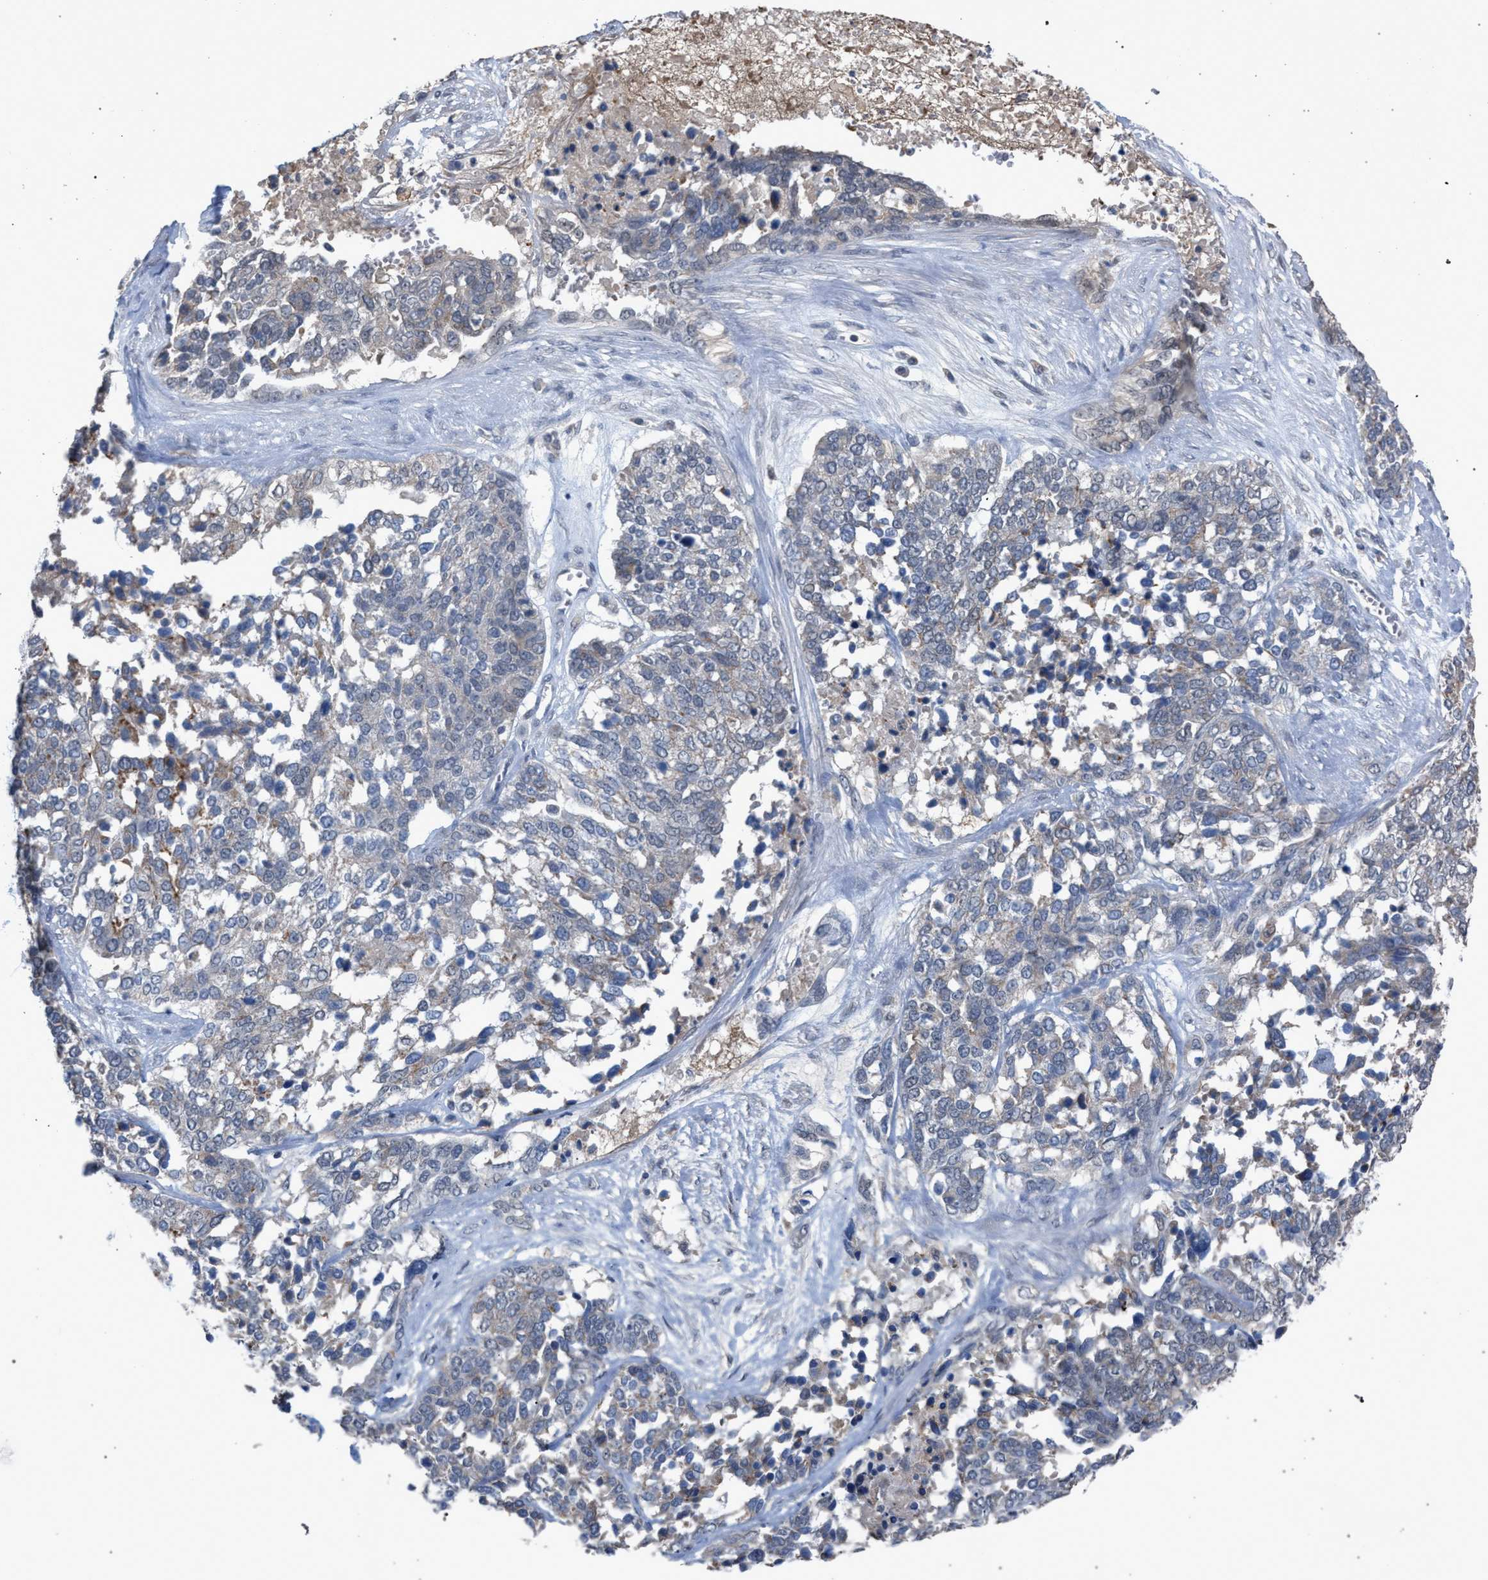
{"staining": {"intensity": "weak", "quantity": "<25%", "location": "cytoplasmic/membranous"}, "tissue": "ovarian cancer", "cell_type": "Tumor cells", "image_type": "cancer", "snomed": [{"axis": "morphology", "description": "Cystadenocarcinoma, serous, NOS"}, {"axis": "topography", "description": "Ovary"}], "caption": "Serous cystadenocarcinoma (ovarian) stained for a protein using immunohistochemistry (IHC) demonstrates no positivity tumor cells.", "gene": "TECPR1", "patient": {"sex": "female", "age": 44}}